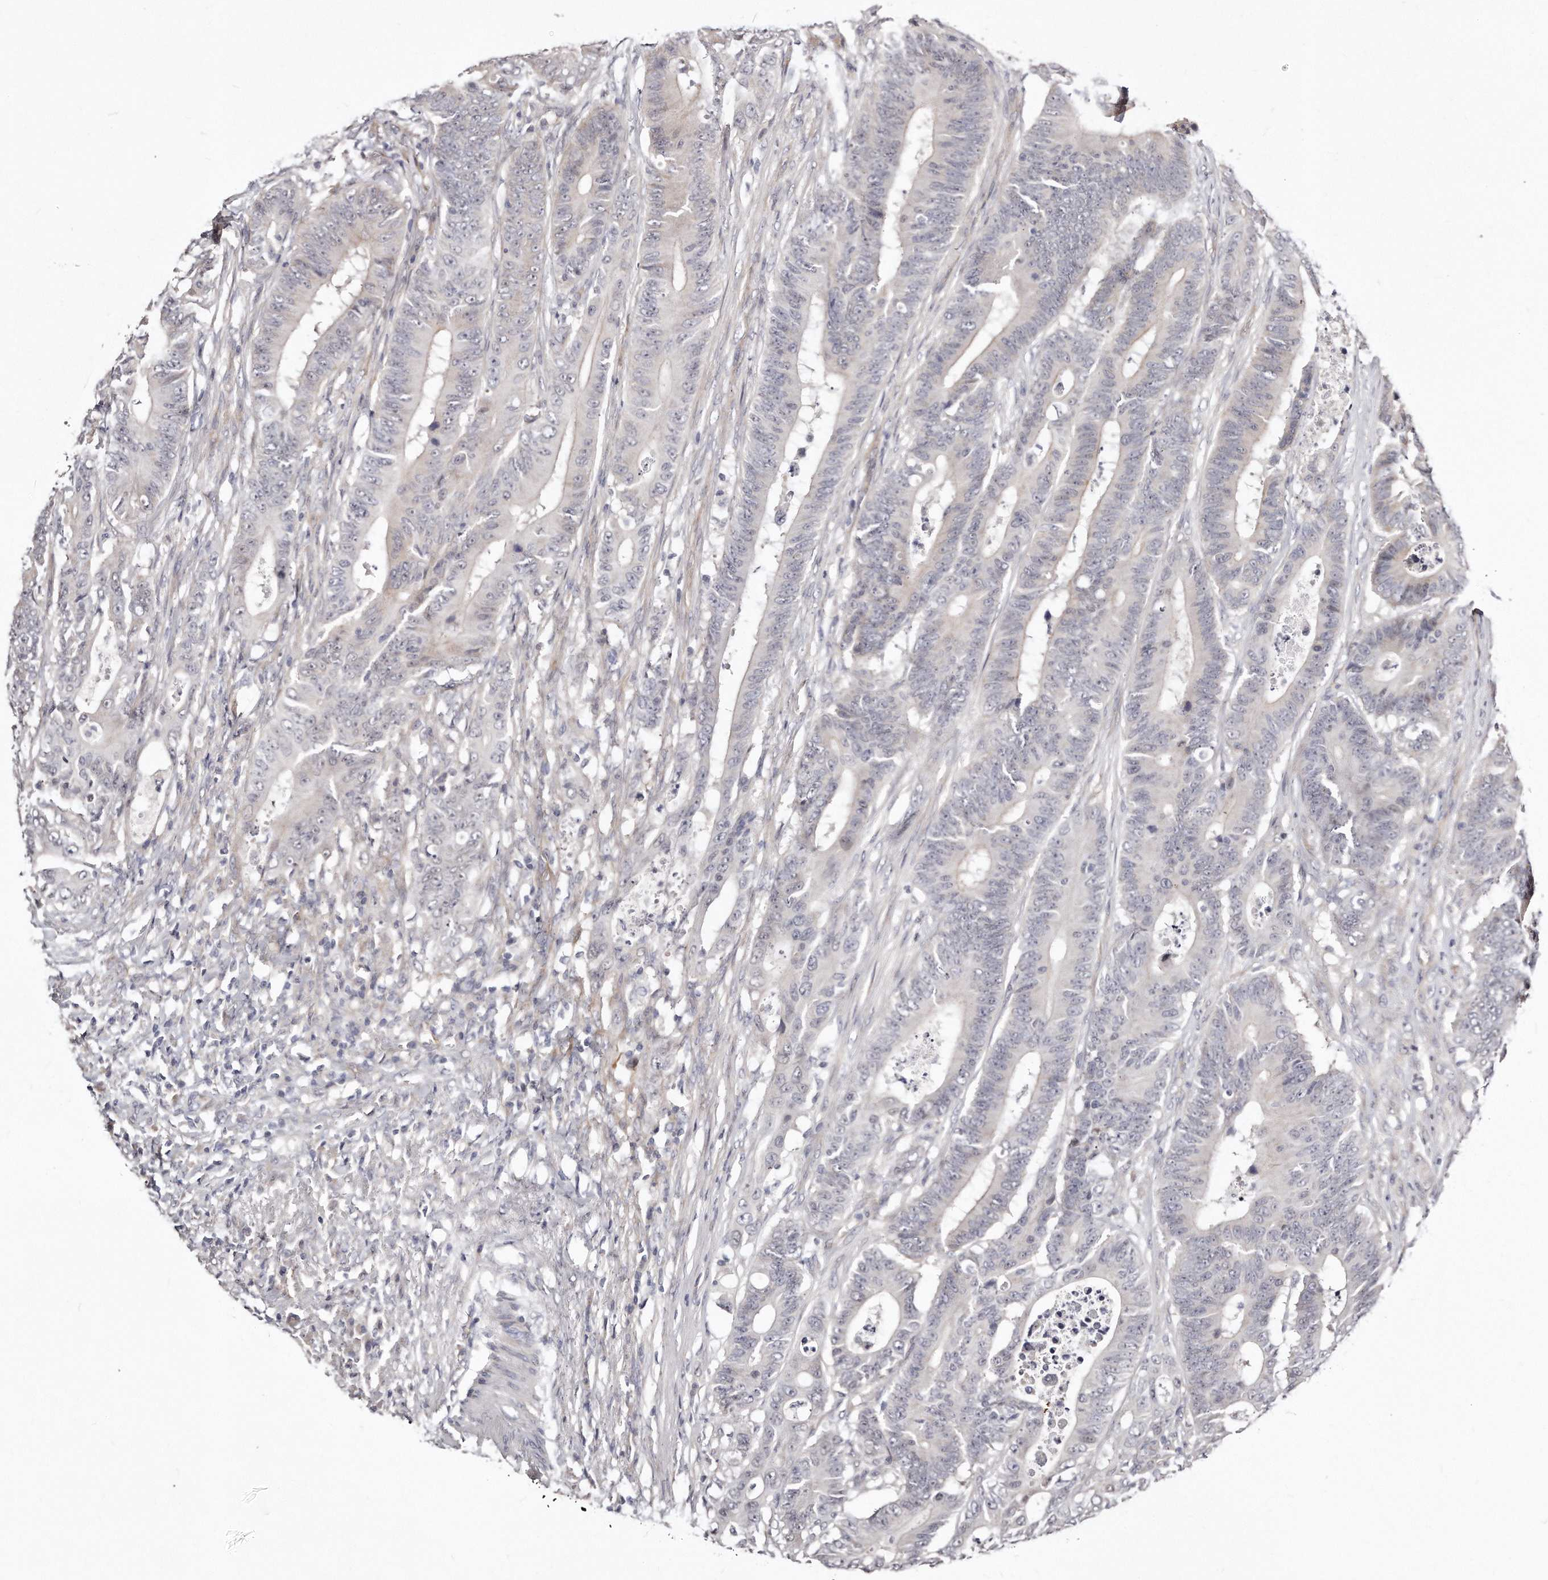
{"staining": {"intensity": "negative", "quantity": "none", "location": "none"}, "tissue": "colorectal cancer", "cell_type": "Tumor cells", "image_type": "cancer", "snomed": [{"axis": "morphology", "description": "Adenocarcinoma, NOS"}, {"axis": "topography", "description": "Colon"}], "caption": "The image displays no staining of tumor cells in colorectal adenocarcinoma.", "gene": "CASZ1", "patient": {"sex": "male", "age": 83}}